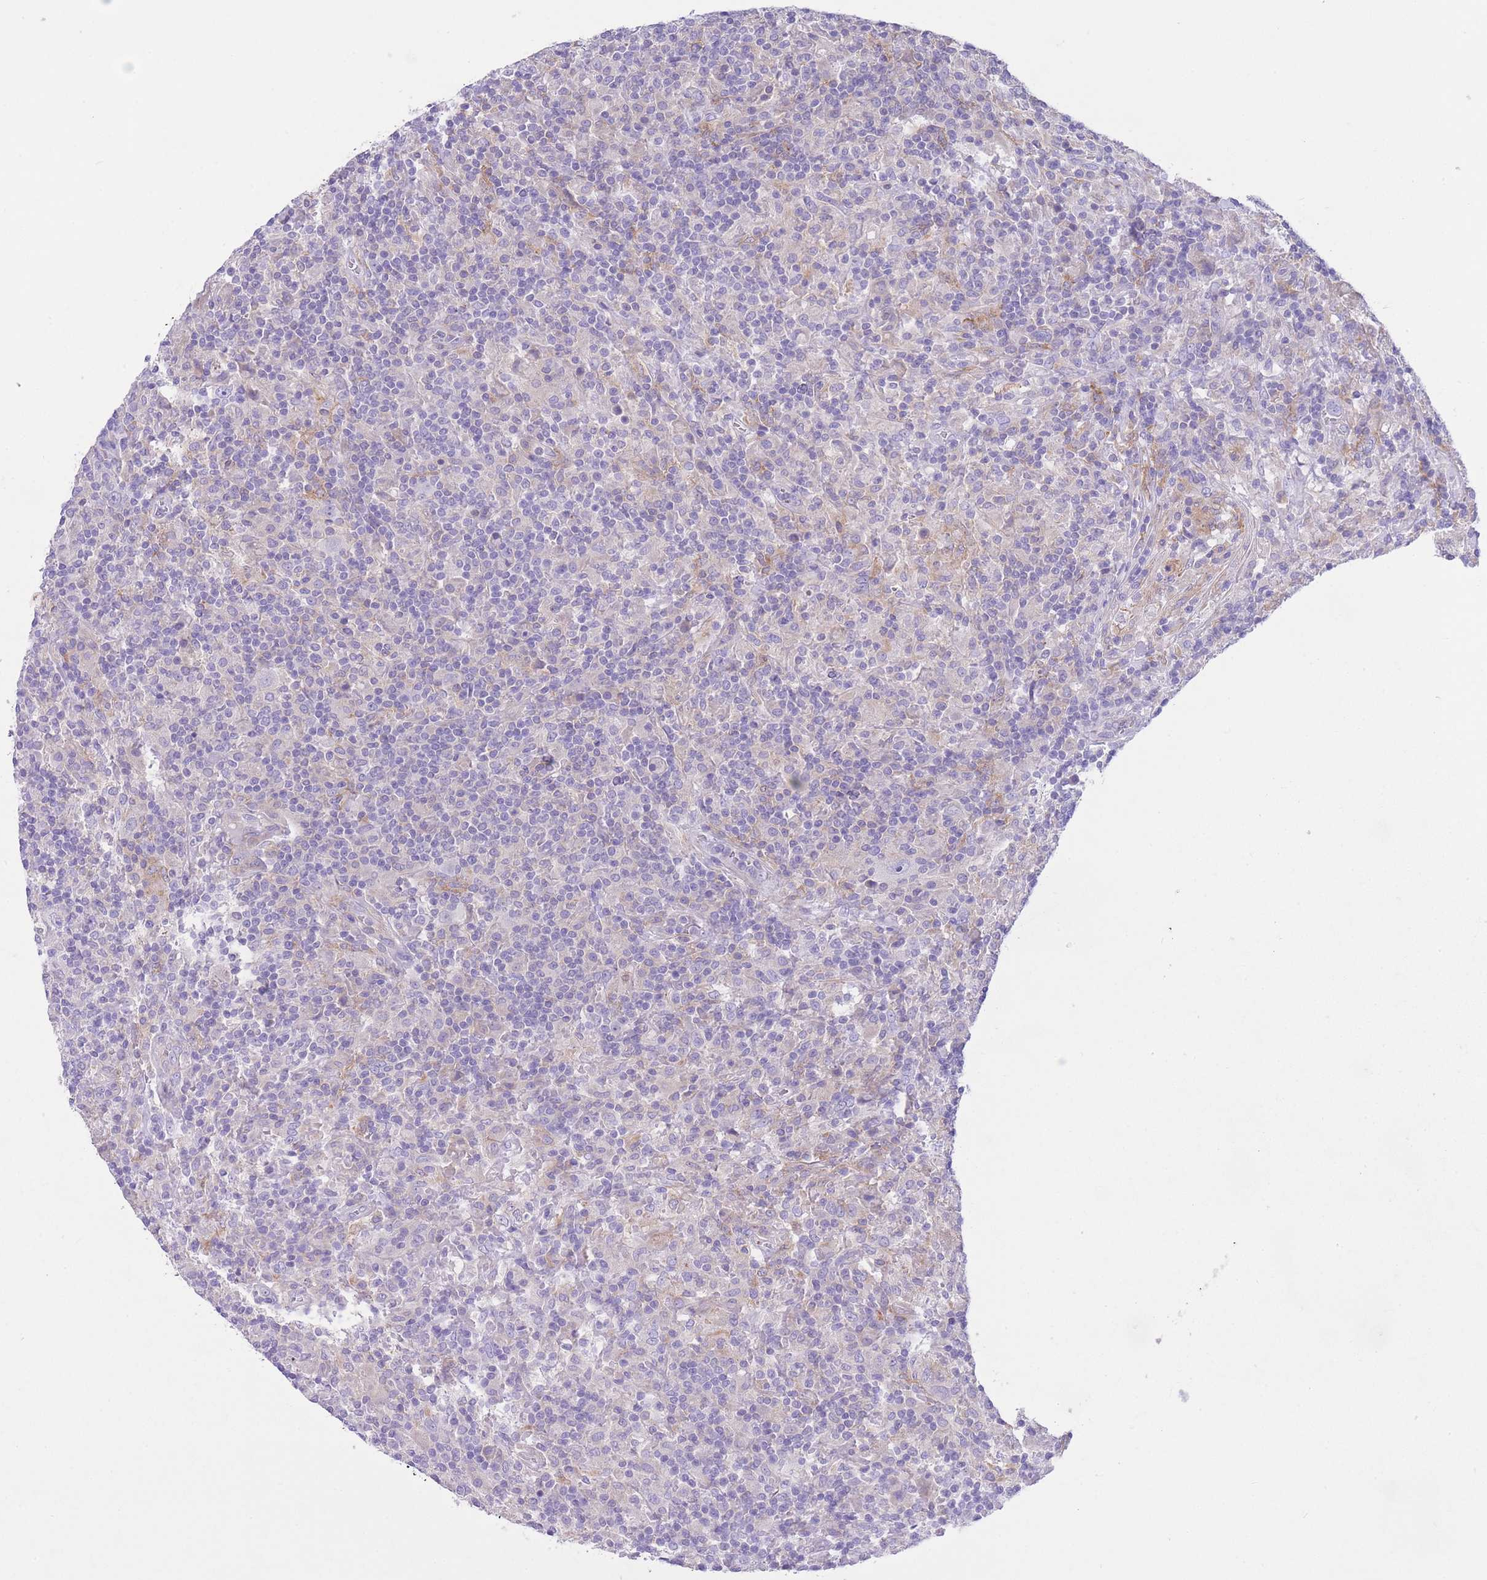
{"staining": {"intensity": "negative", "quantity": "none", "location": "none"}, "tissue": "lymphoma", "cell_type": "Tumor cells", "image_type": "cancer", "snomed": [{"axis": "morphology", "description": "Hodgkin's disease, NOS"}, {"axis": "topography", "description": "Lymph node"}], "caption": "Histopathology image shows no protein expression in tumor cells of Hodgkin's disease tissue.", "gene": "LDB3", "patient": {"sex": "male", "age": 70}}